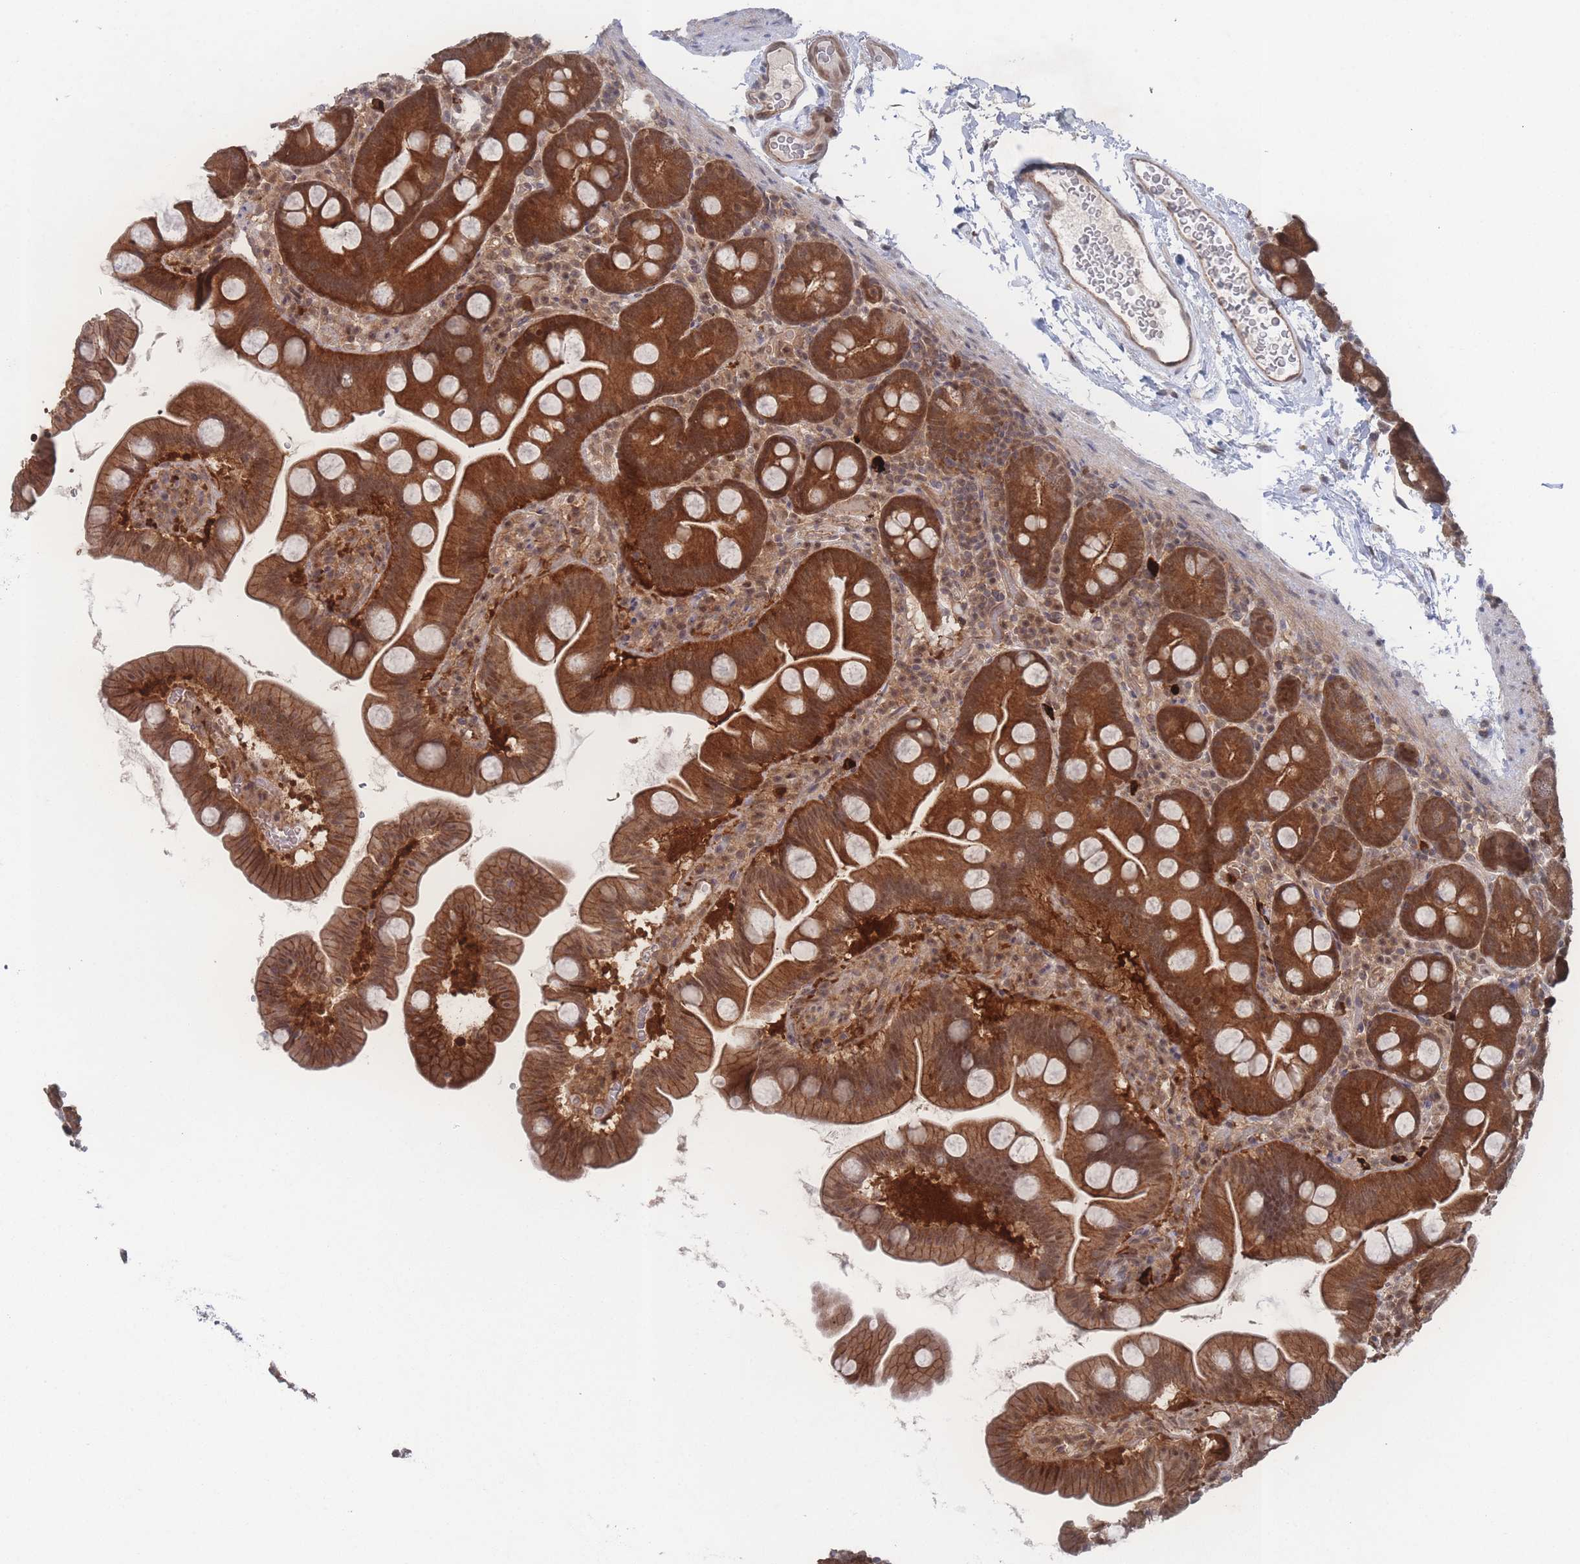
{"staining": {"intensity": "strong", "quantity": ">75%", "location": "cytoplasmic/membranous,nuclear"}, "tissue": "small intestine", "cell_type": "Glandular cells", "image_type": "normal", "snomed": [{"axis": "morphology", "description": "Normal tissue, NOS"}, {"axis": "topography", "description": "Small intestine"}], "caption": "The image reveals staining of unremarkable small intestine, revealing strong cytoplasmic/membranous,nuclear protein positivity (brown color) within glandular cells. (Stains: DAB (3,3'-diaminobenzidine) in brown, nuclei in blue, Microscopy: brightfield microscopy at high magnification).", "gene": "PSMA1", "patient": {"sex": "female", "age": 68}}